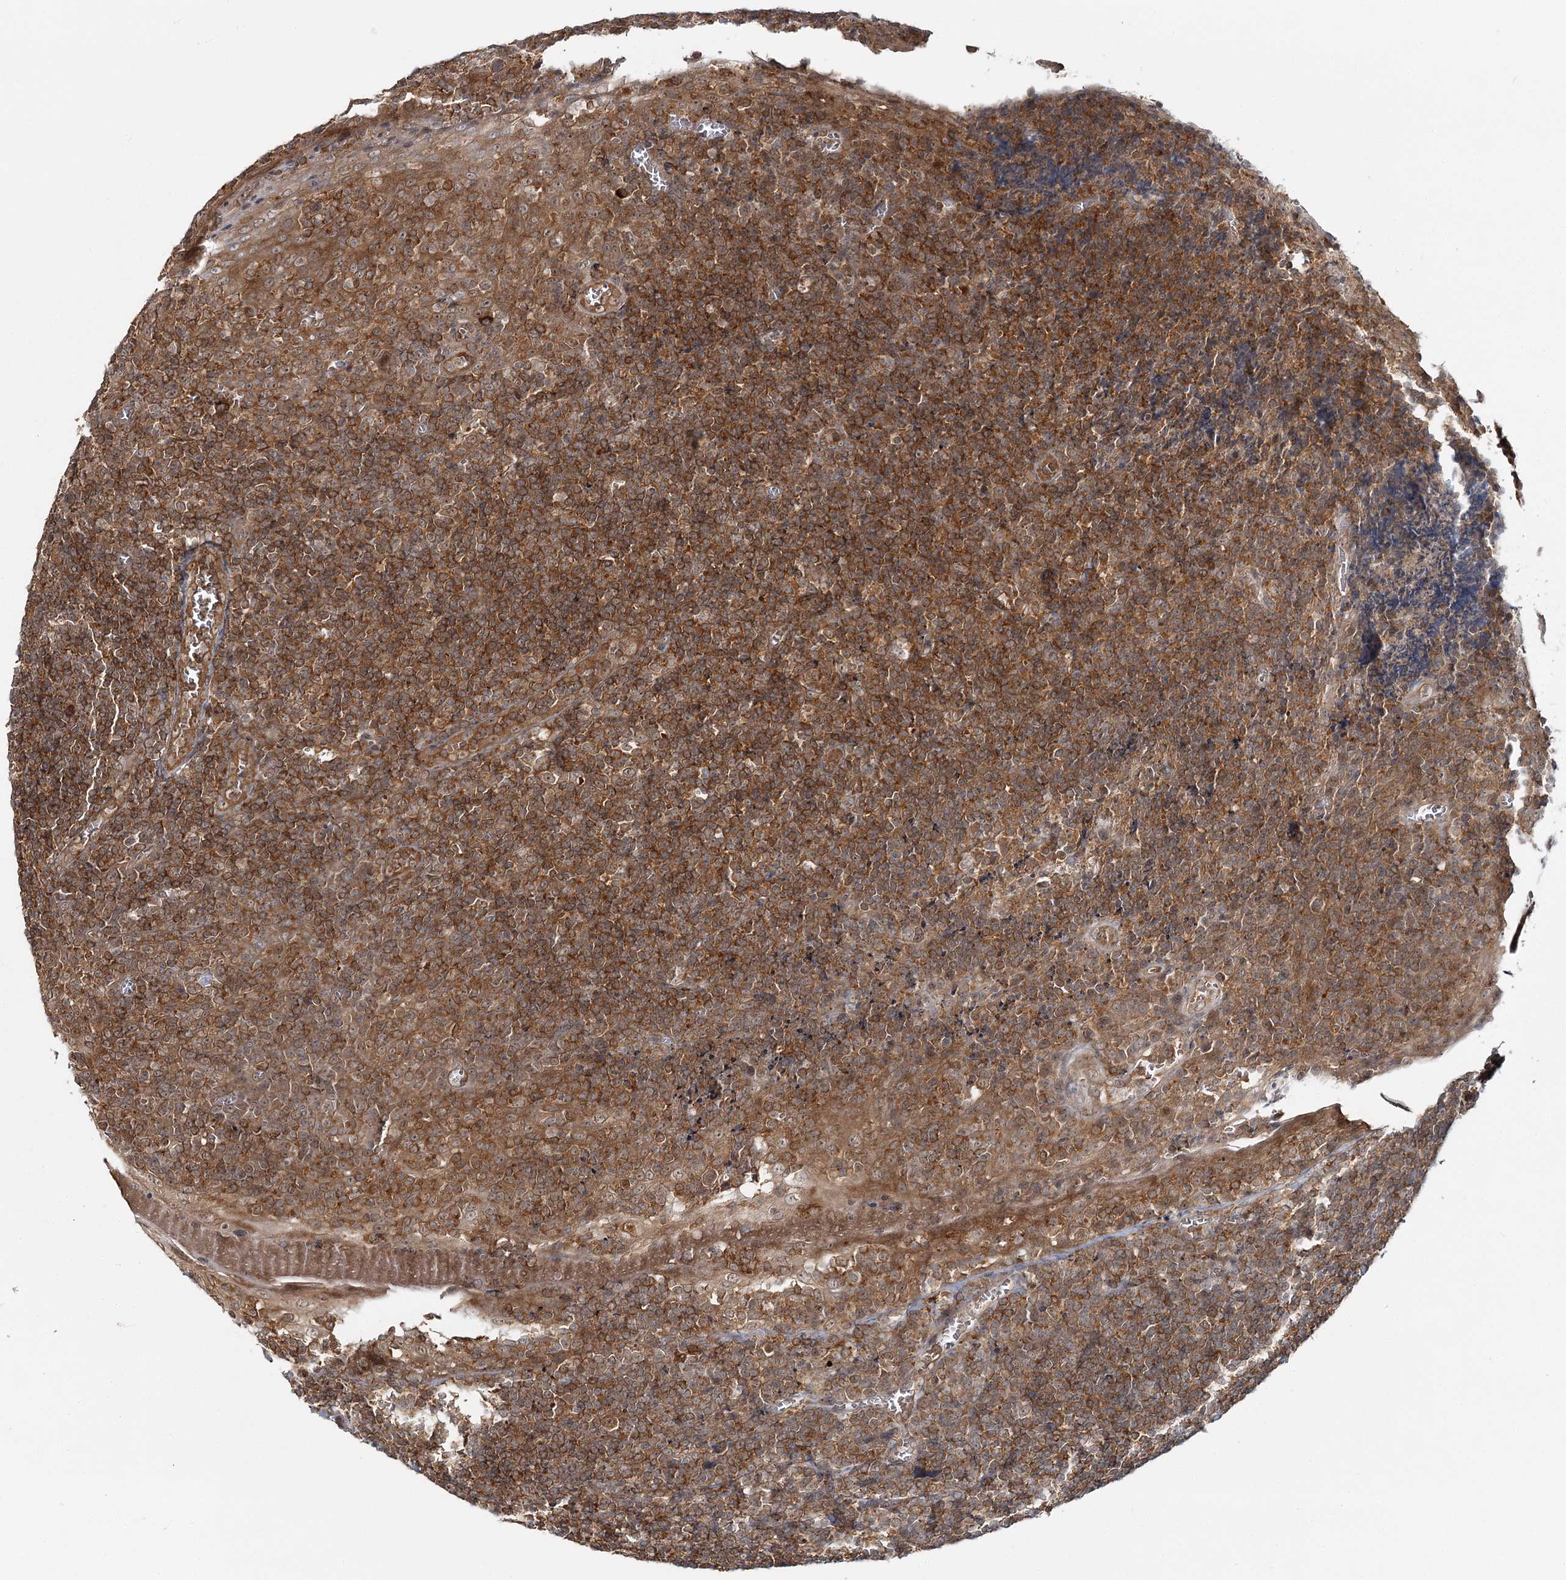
{"staining": {"intensity": "moderate", "quantity": ">75%", "location": "cytoplasmic/membranous"}, "tissue": "tonsil", "cell_type": "Germinal center cells", "image_type": "normal", "snomed": [{"axis": "morphology", "description": "Normal tissue, NOS"}, {"axis": "topography", "description": "Tonsil"}], "caption": "Protein analysis of benign tonsil reveals moderate cytoplasmic/membranous expression in approximately >75% of germinal center cells.", "gene": "FAM120B", "patient": {"sex": "male", "age": 37}}